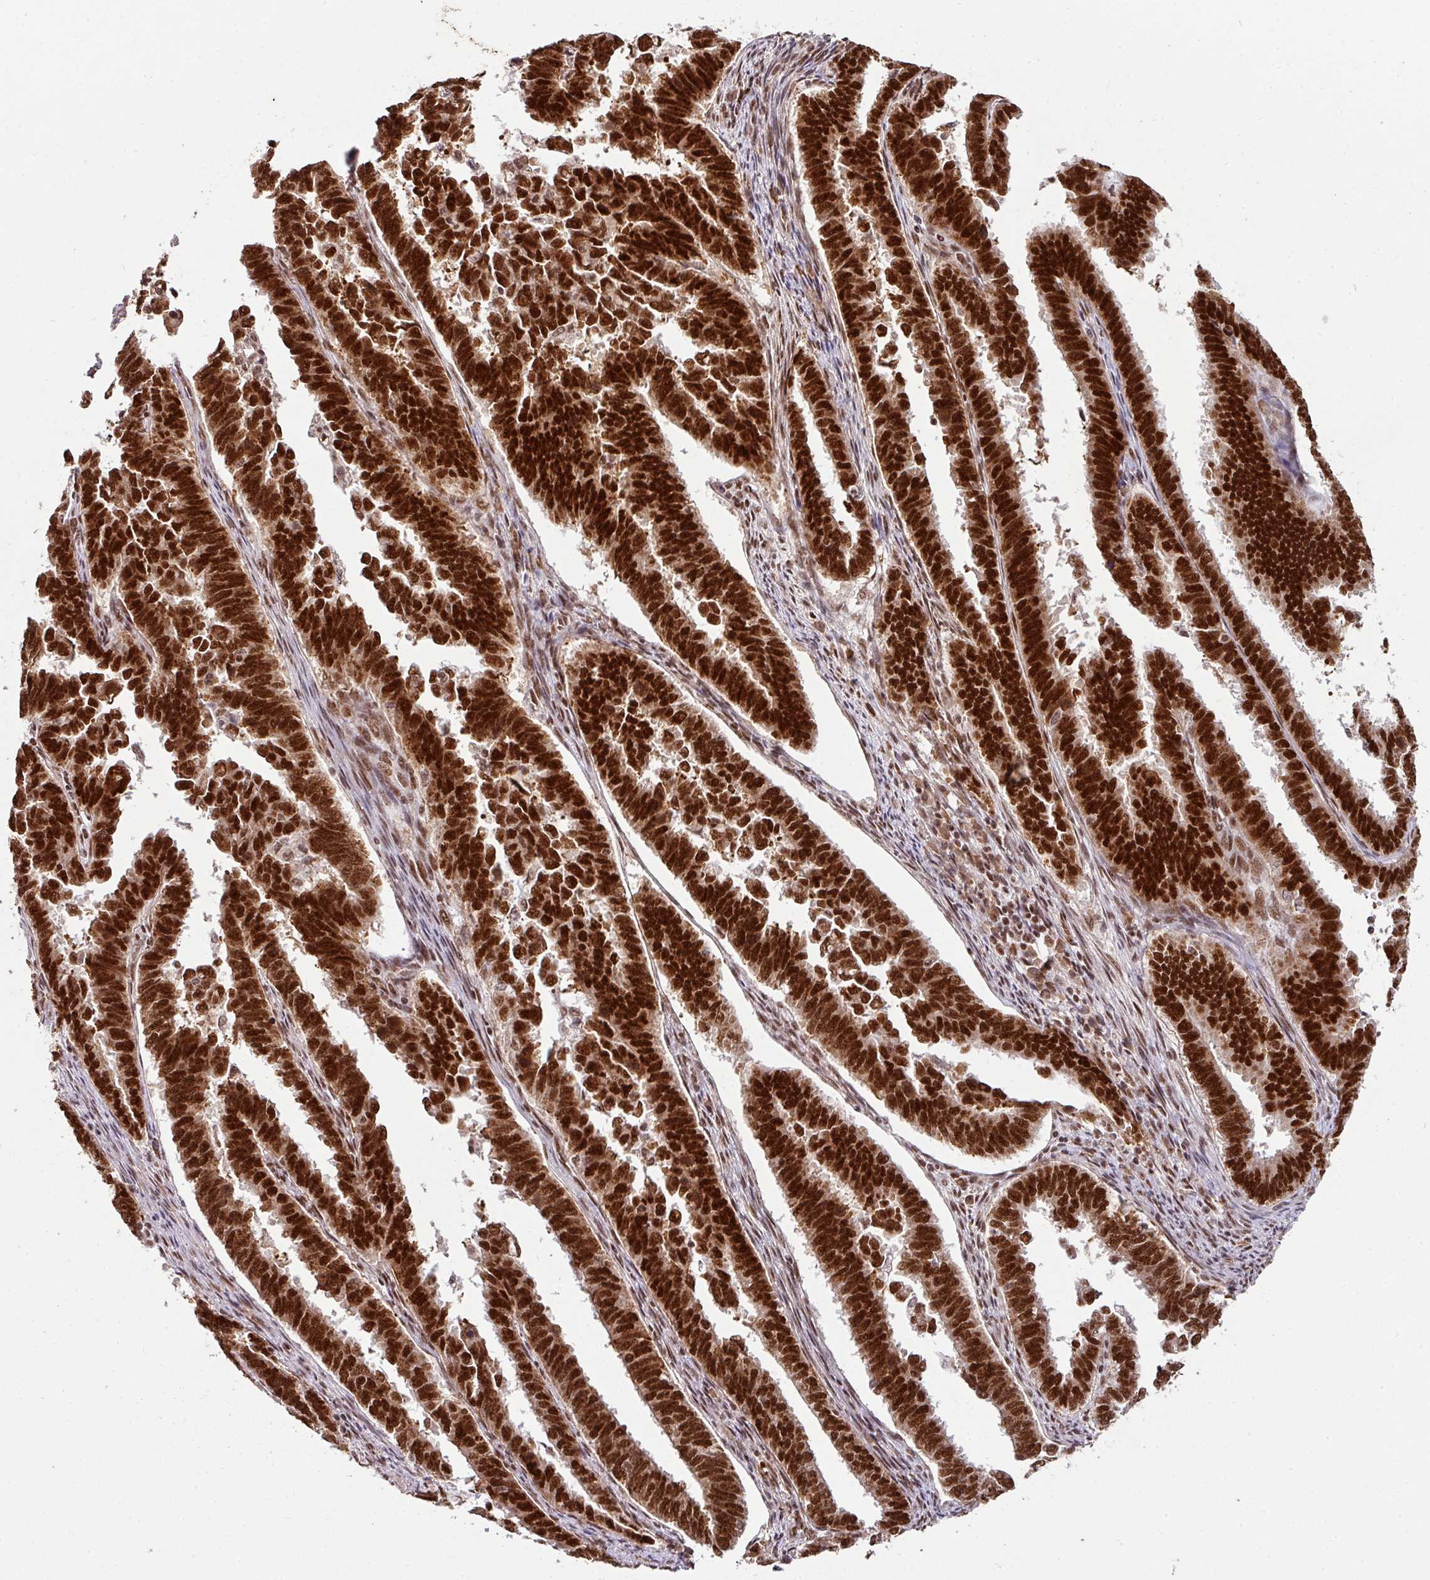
{"staining": {"intensity": "strong", "quantity": ">75%", "location": "nuclear"}, "tissue": "endometrial cancer", "cell_type": "Tumor cells", "image_type": "cancer", "snomed": [{"axis": "morphology", "description": "Adenocarcinoma, NOS"}, {"axis": "topography", "description": "Endometrium"}], "caption": "Strong nuclear staining is seen in about >75% of tumor cells in endometrial adenocarcinoma.", "gene": "PHF23", "patient": {"sex": "female", "age": 75}}